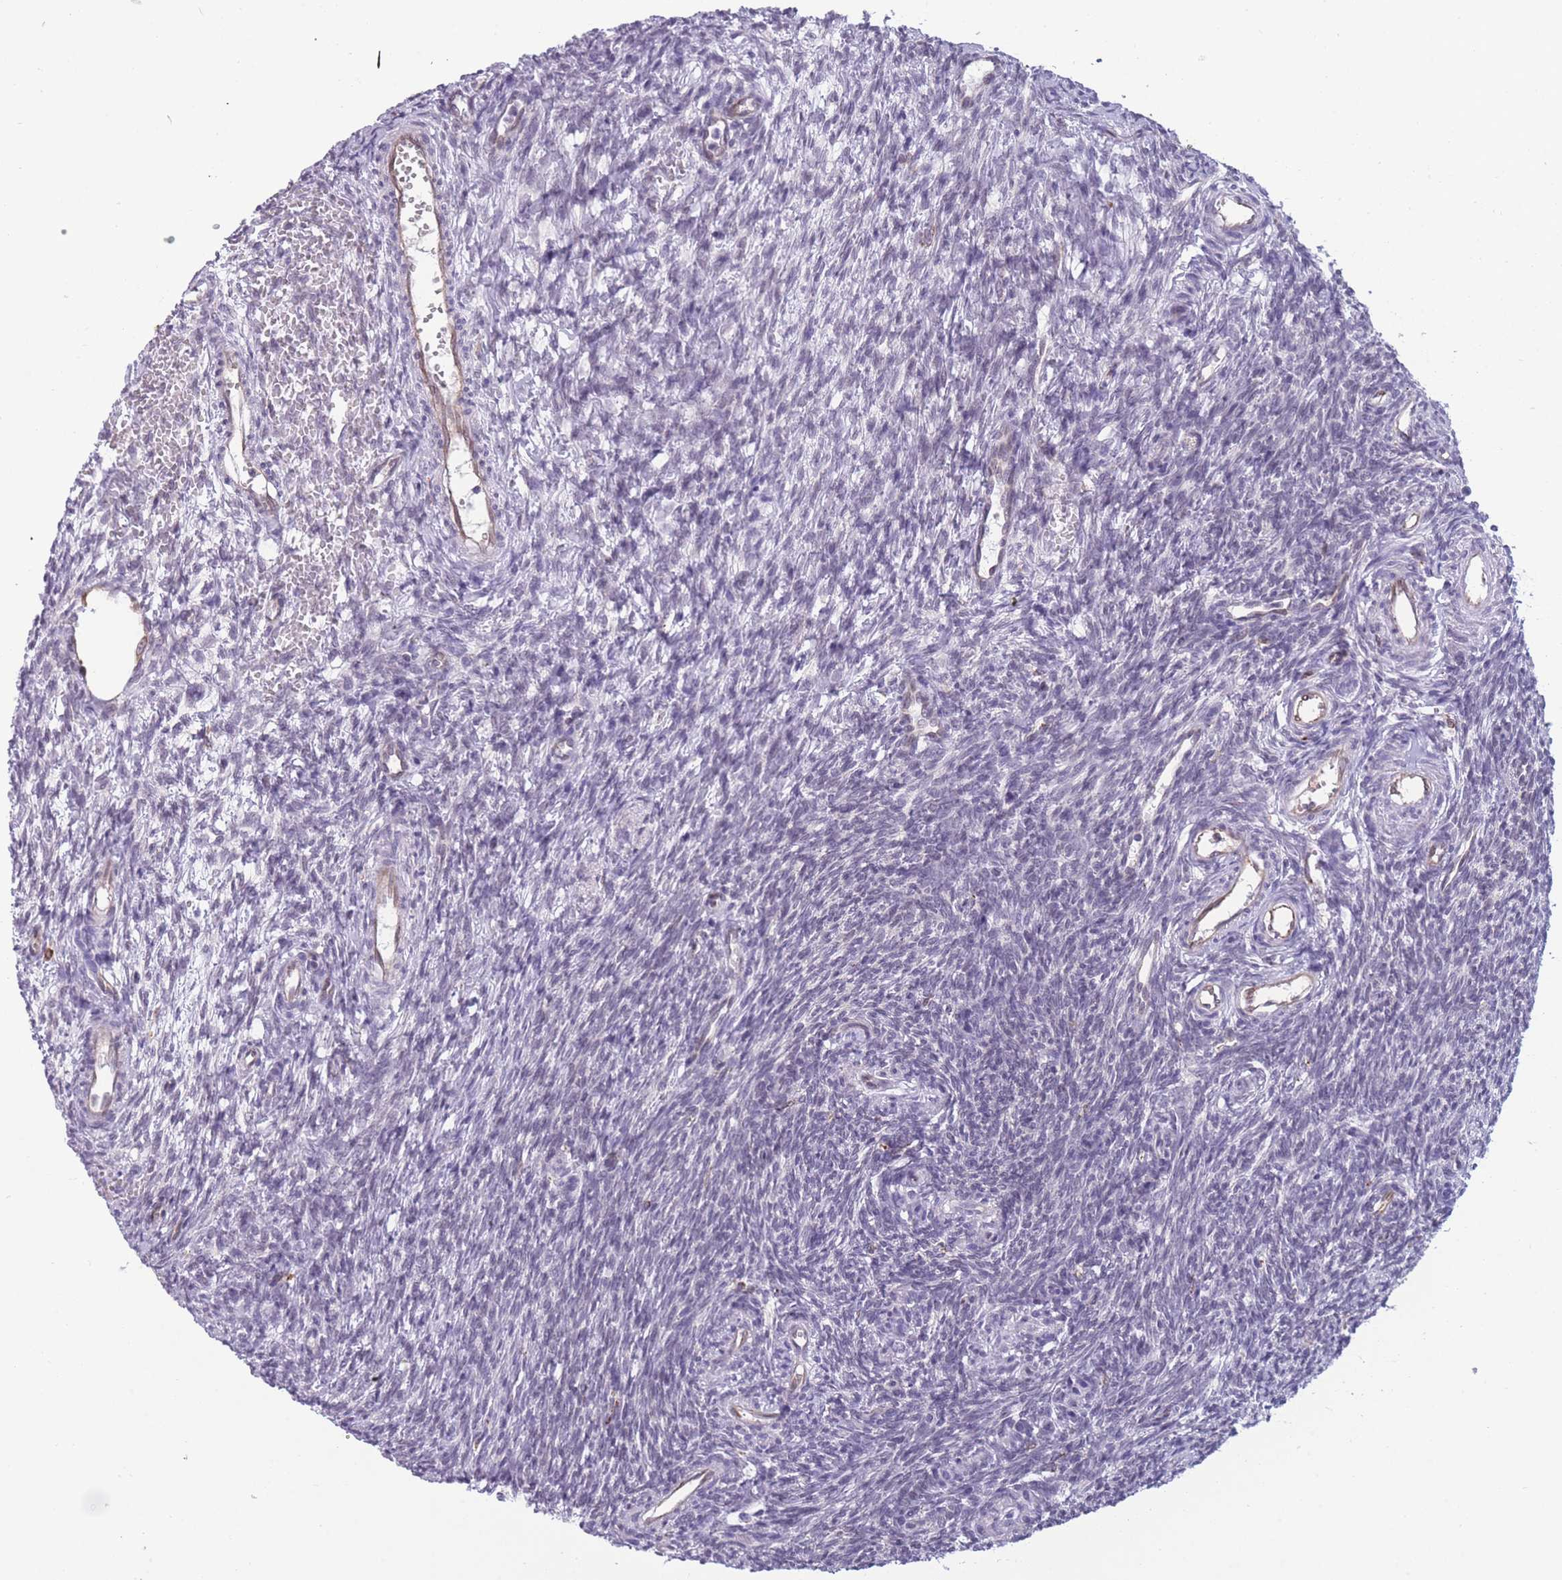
{"staining": {"intensity": "negative", "quantity": "none", "location": "none"}, "tissue": "ovary", "cell_type": "Ovarian stroma cells", "image_type": "normal", "snomed": [{"axis": "morphology", "description": "Normal tissue, NOS"}, {"axis": "topography", "description": "Ovary"}], "caption": "Immunohistochemical staining of benign human ovary shows no significant positivity in ovarian stroma cells. (DAB (3,3'-diaminobenzidine) immunohistochemistry with hematoxylin counter stain).", "gene": "TMEM121", "patient": {"sex": "female", "age": 39}}